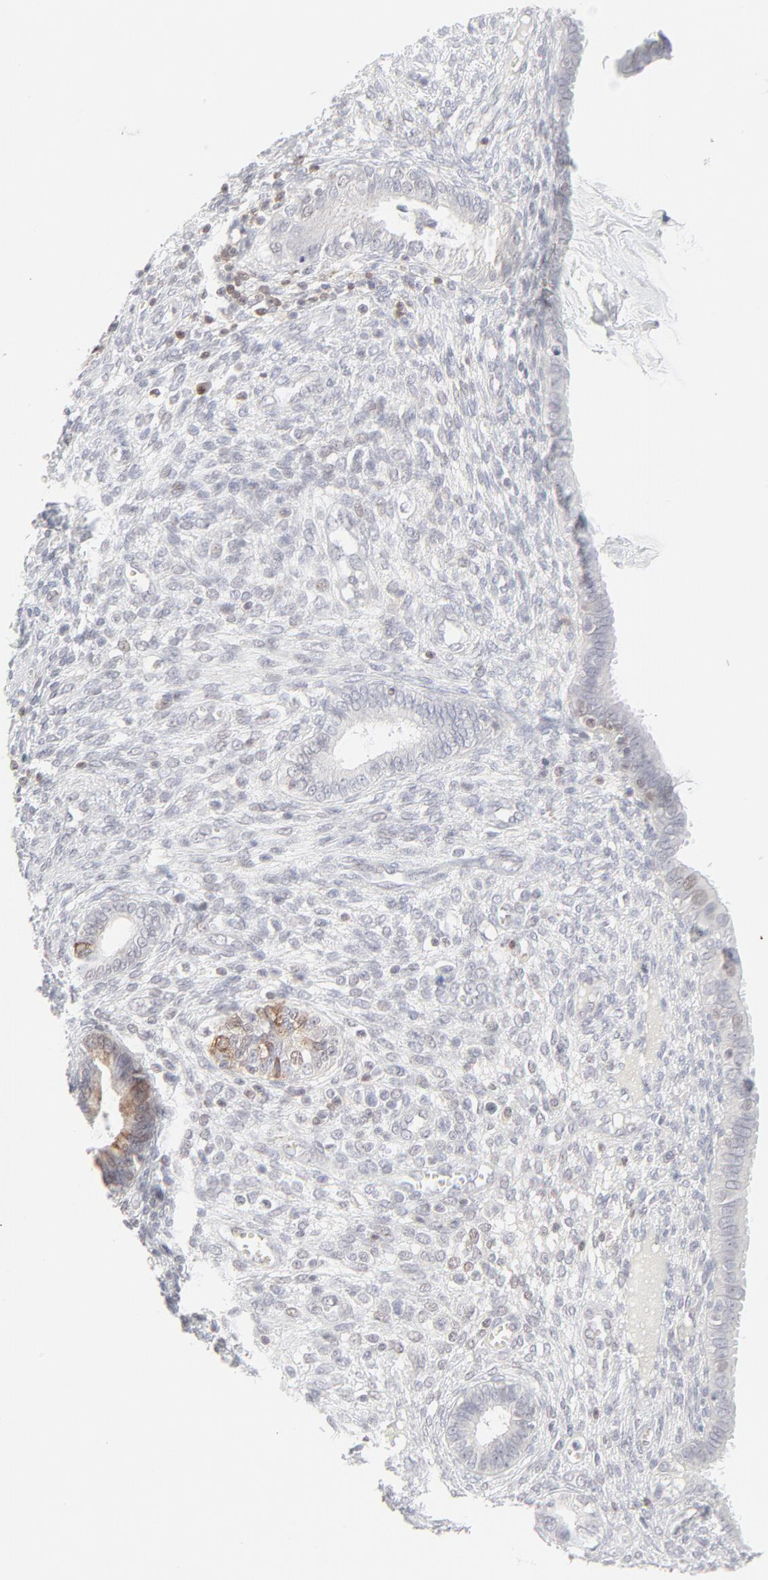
{"staining": {"intensity": "weak", "quantity": "<25%", "location": "nuclear"}, "tissue": "endometrium", "cell_type": "Cells in endometrial stroma", "image_type": "normal", "snomed": [{"axis": "morphology", "description": "Normal tissue, NOS"}, {"axis": "topography", "description": "Endometrium"}], "caption": "This histopathology image is of benign endometrium stained with IHC to label a protein in brown with the nuclei are counter-stained blue. There is no positivity in cells in endometrial stroma. The staining was performed using DAB to visualize the protein expression in brown, while the nuclei were stained in blue with hematoxylin (Magnification: 20x).", "gene": "PRKCB", "patient": {"sex": "female", "age": 72}}